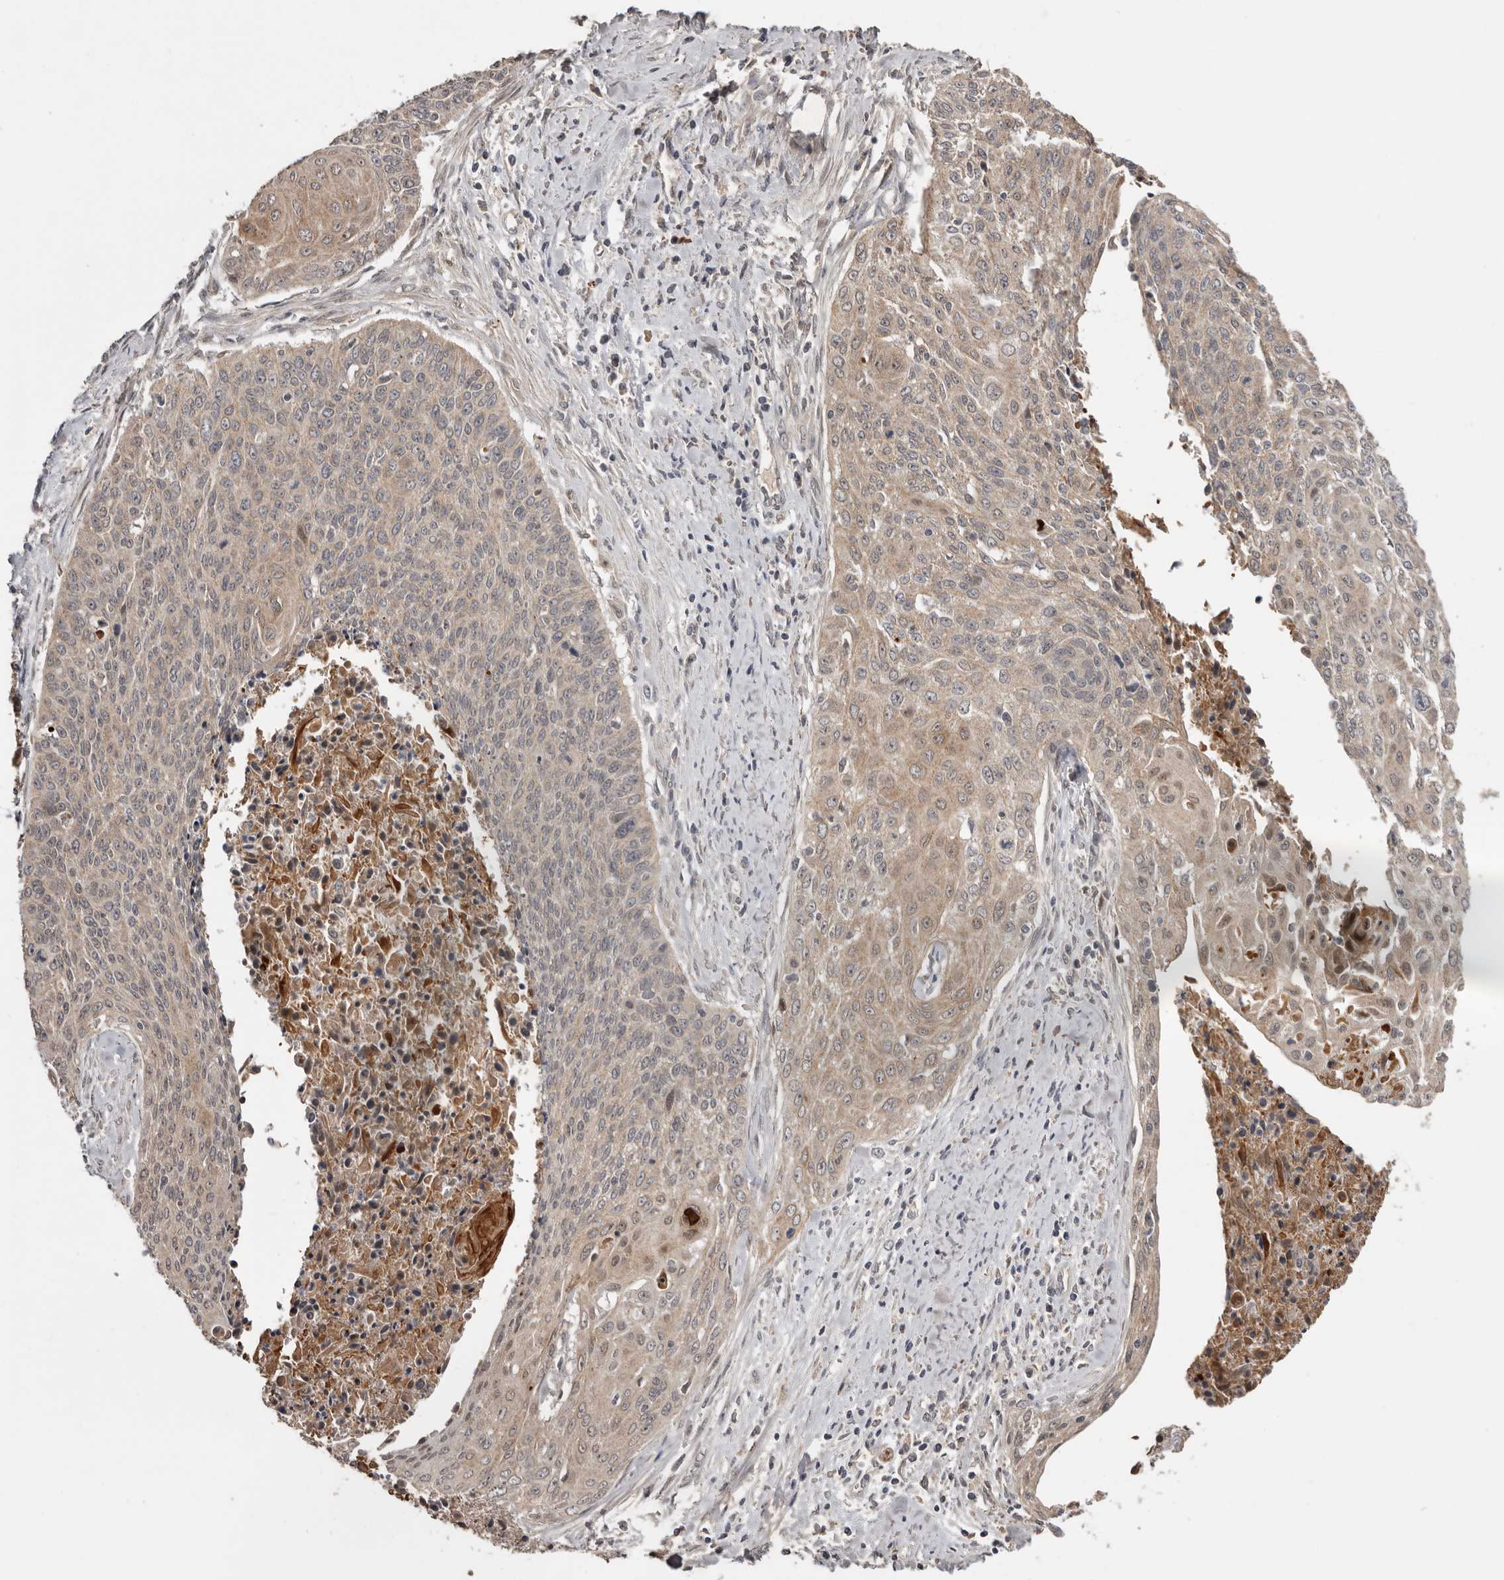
{"staining": {"intensity": "weak", "quantity": "25%-75%", "location": "cytoplasmic/membranous"}, "tissue": "cervical cancer", "cell_type": "Tumor cells", "image_type": "cancer", "snomed": [{"axis": "morphology", "description": "Squamous cell carcinoma, NOS"}, {"axis": "topography", "description": "Cervix"}], "caption": "A photomicrograph of human cervical cancer stained for a protein demonstrates weak cytoplasmic/membranous brown staining in tumor cells.", "gene": "NMUR1", "patient": {"sex": "female", "age": 55}}